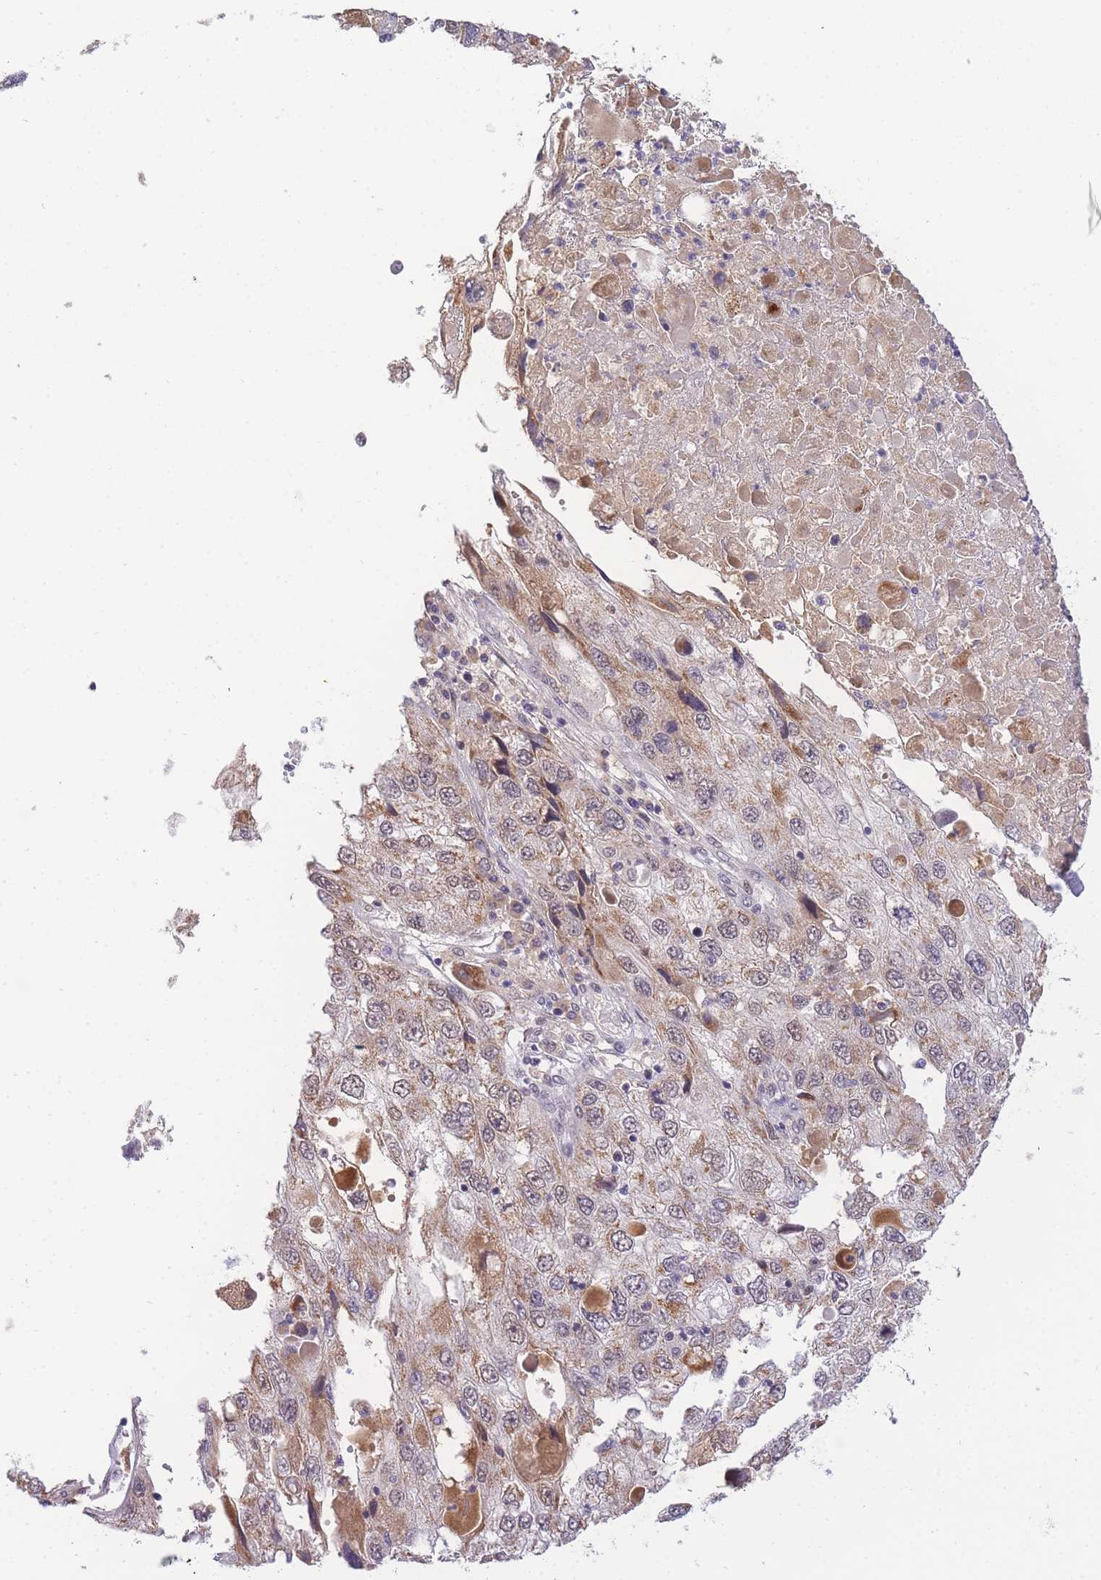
{"staining": {"intensity": "moderate", "quantity": ">75%", "location": "cytoplasmic/membranous,nuclear"}, "tissue": "endometrial cancer", "cell_type": "Tumor cells", "image_type": "cancer", "snomed": [{"axis": "morphology", "description": "Adenocarcinoma, NOS"}, {"axis": "topography", "description": "Endometrium"}], "caption": "Immunohistochemistry (IHC) image of neoplastic tissue: human endometrial cancer stained using immunohistochemistry (IHC) shows medium levels of moderate protein expression localized specifically in the cytoplasmic/membranous and nuclear of tumor cells, appearing as a cytoplasmic/membranous and nuclear brown color.", "gene": "PUS10", "patient": {"sex": "female", "age": 49}}